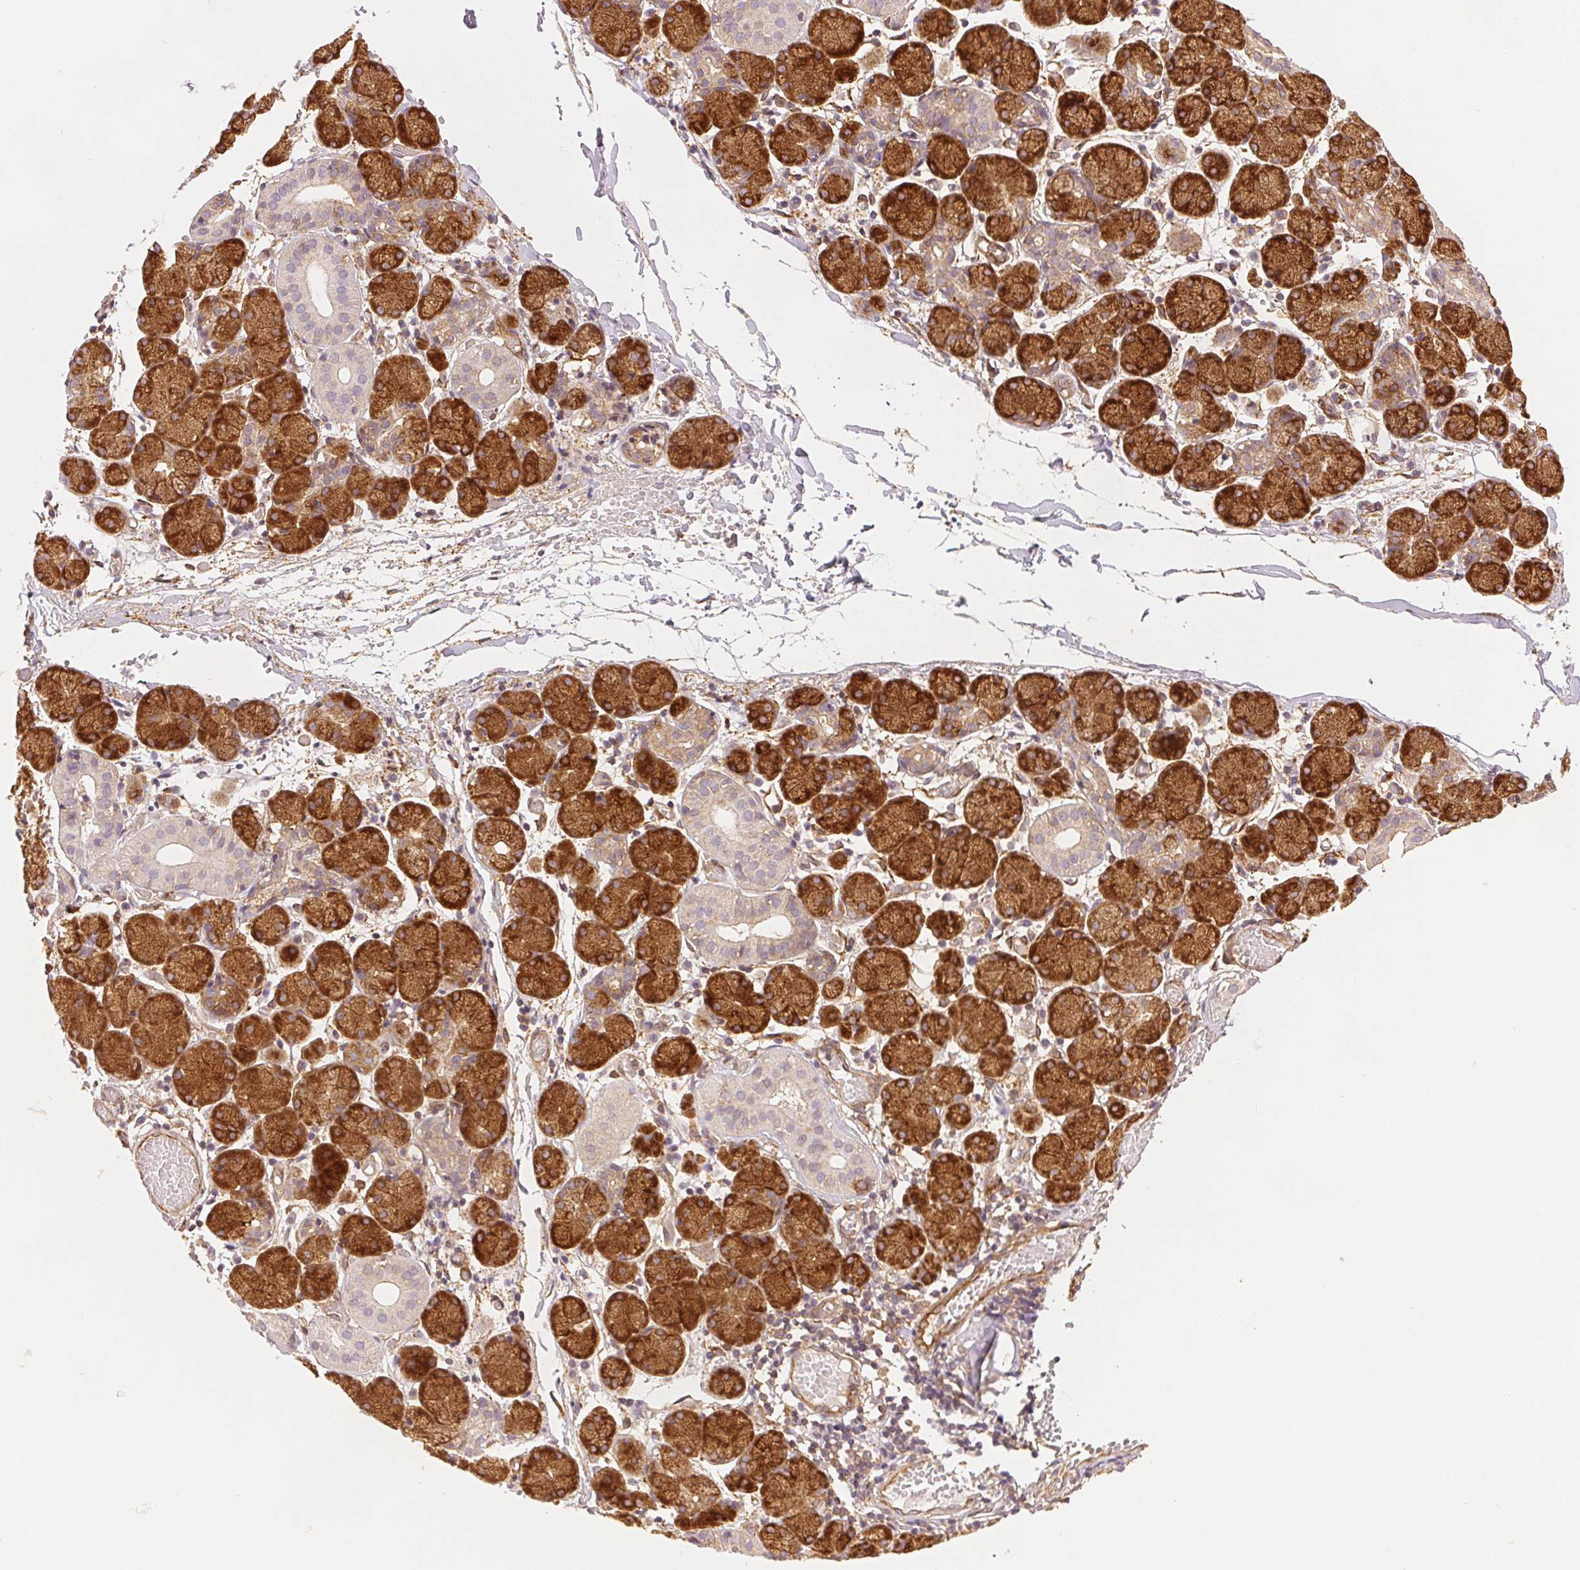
{"staining": {"intensity": "strong", "quantity": "25%-75%", "location": "cytoplasmic/membranous"}, "tissue": "salivary gland", "cell_type": "Glandular cells", "image_type": "normal", "snomed": [{"axis": "morphology", "description": "Normal tissue, NOS"}, {"axis": "topography", "description": "Salivary gland"}], "caption": "Salivary gland was stained to show a protein in brown. There is high levels of strong cytoplasmic/membranous expression in approximately 25%-75% of glandular cells. Immunohistochemistry (ihc) stains the protein in brown and the nuclei are stained blue.", "gene": "DIAPH2", "patient": {"sex": "female", "age": 24}}